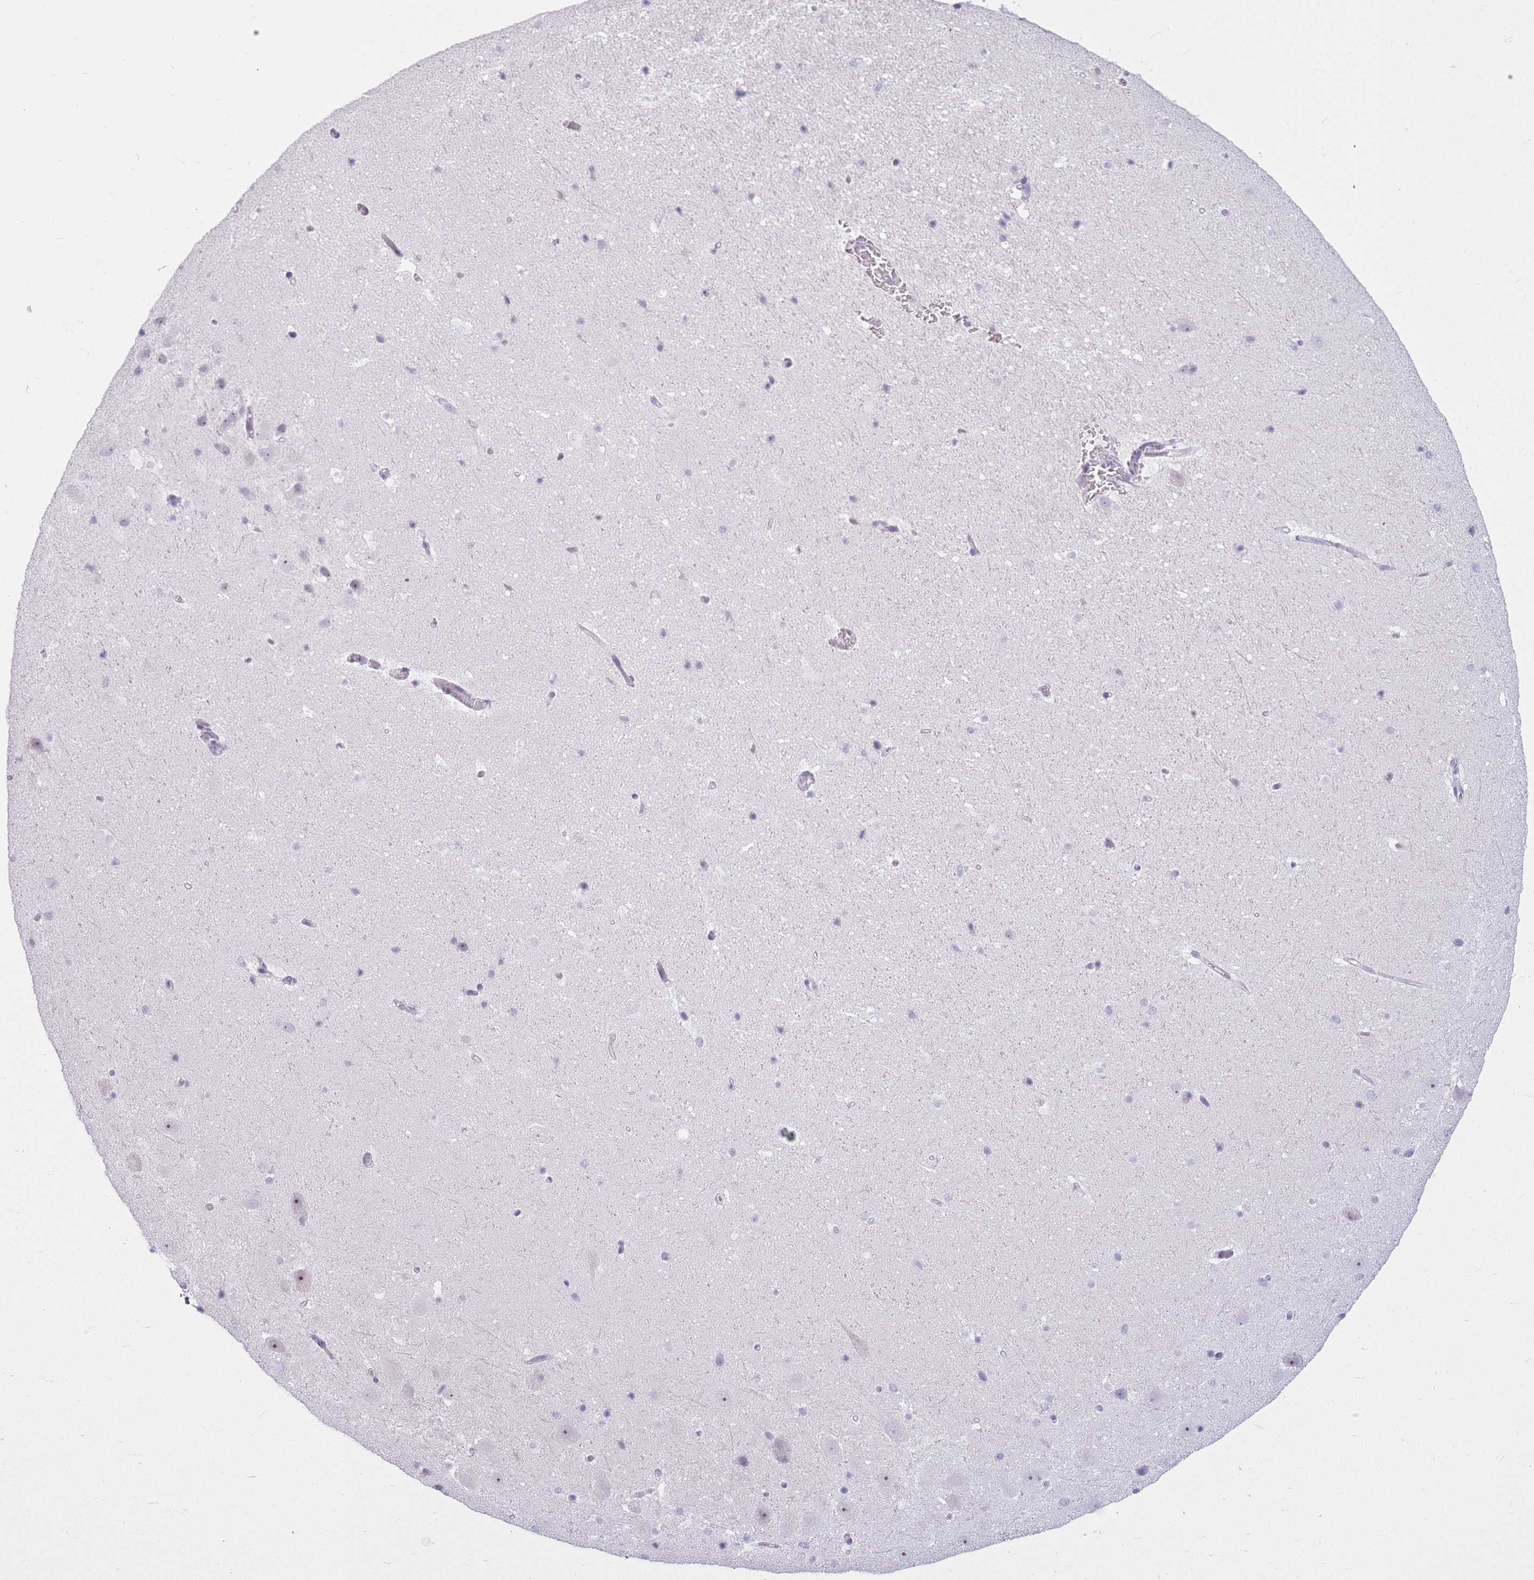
{"staining": {"intensity": "negative", "quantity": "none", "location": "none"}, "tissue": "hippocampus", "cell_type": "Glial cells", "image_type": "normal", "snomed": [{"axis": "morphology", "description": "Normal tissue, NOS"}, {"axis": "topography", "description": "Hippocampus"}], "caption": "Immunohistochemical staining of unremarkable hippocampus reveals no significant expression in glial cells.", "gene": "GOLGA6A", "patient": {"sex": "male", "age": 37}}